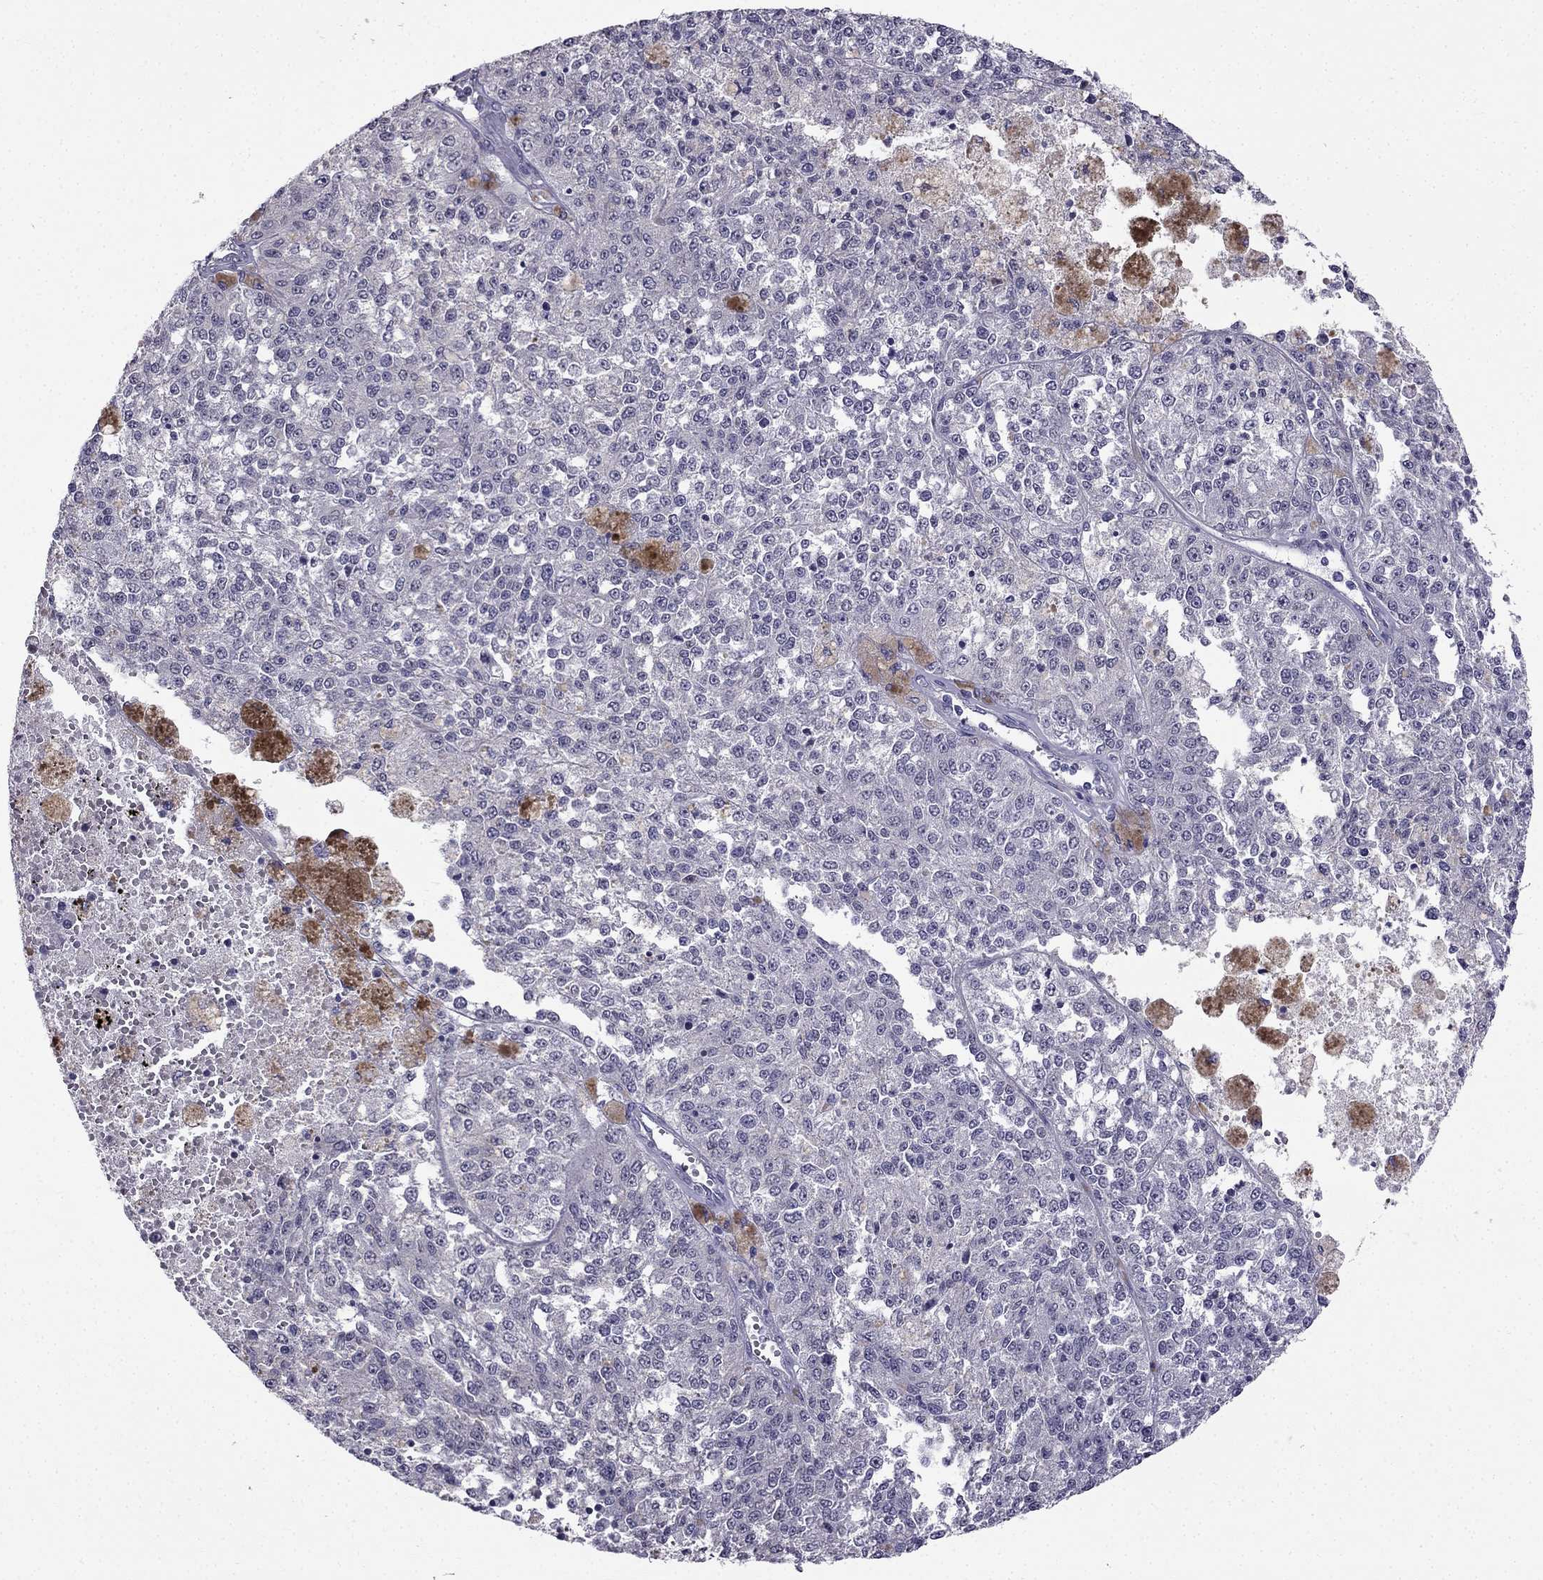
{"staining": {"intensity": "negative", "quantity": "none", "location": "none"}, "tissue": "melanoma", "cell_type": "Tumor cells", "image_type": "cancer", "snomed": [{"axis": "morphology", "description": "Malignant melanoma, Metastatic site"}, {"axis": "topography", "description": "Lymph node"}], "caption": "A photomicrograph of human melanoma is negative for staining in tumor cells.", "gene": "HSFX1", "patient": {"sex": "female", "age": 64}}